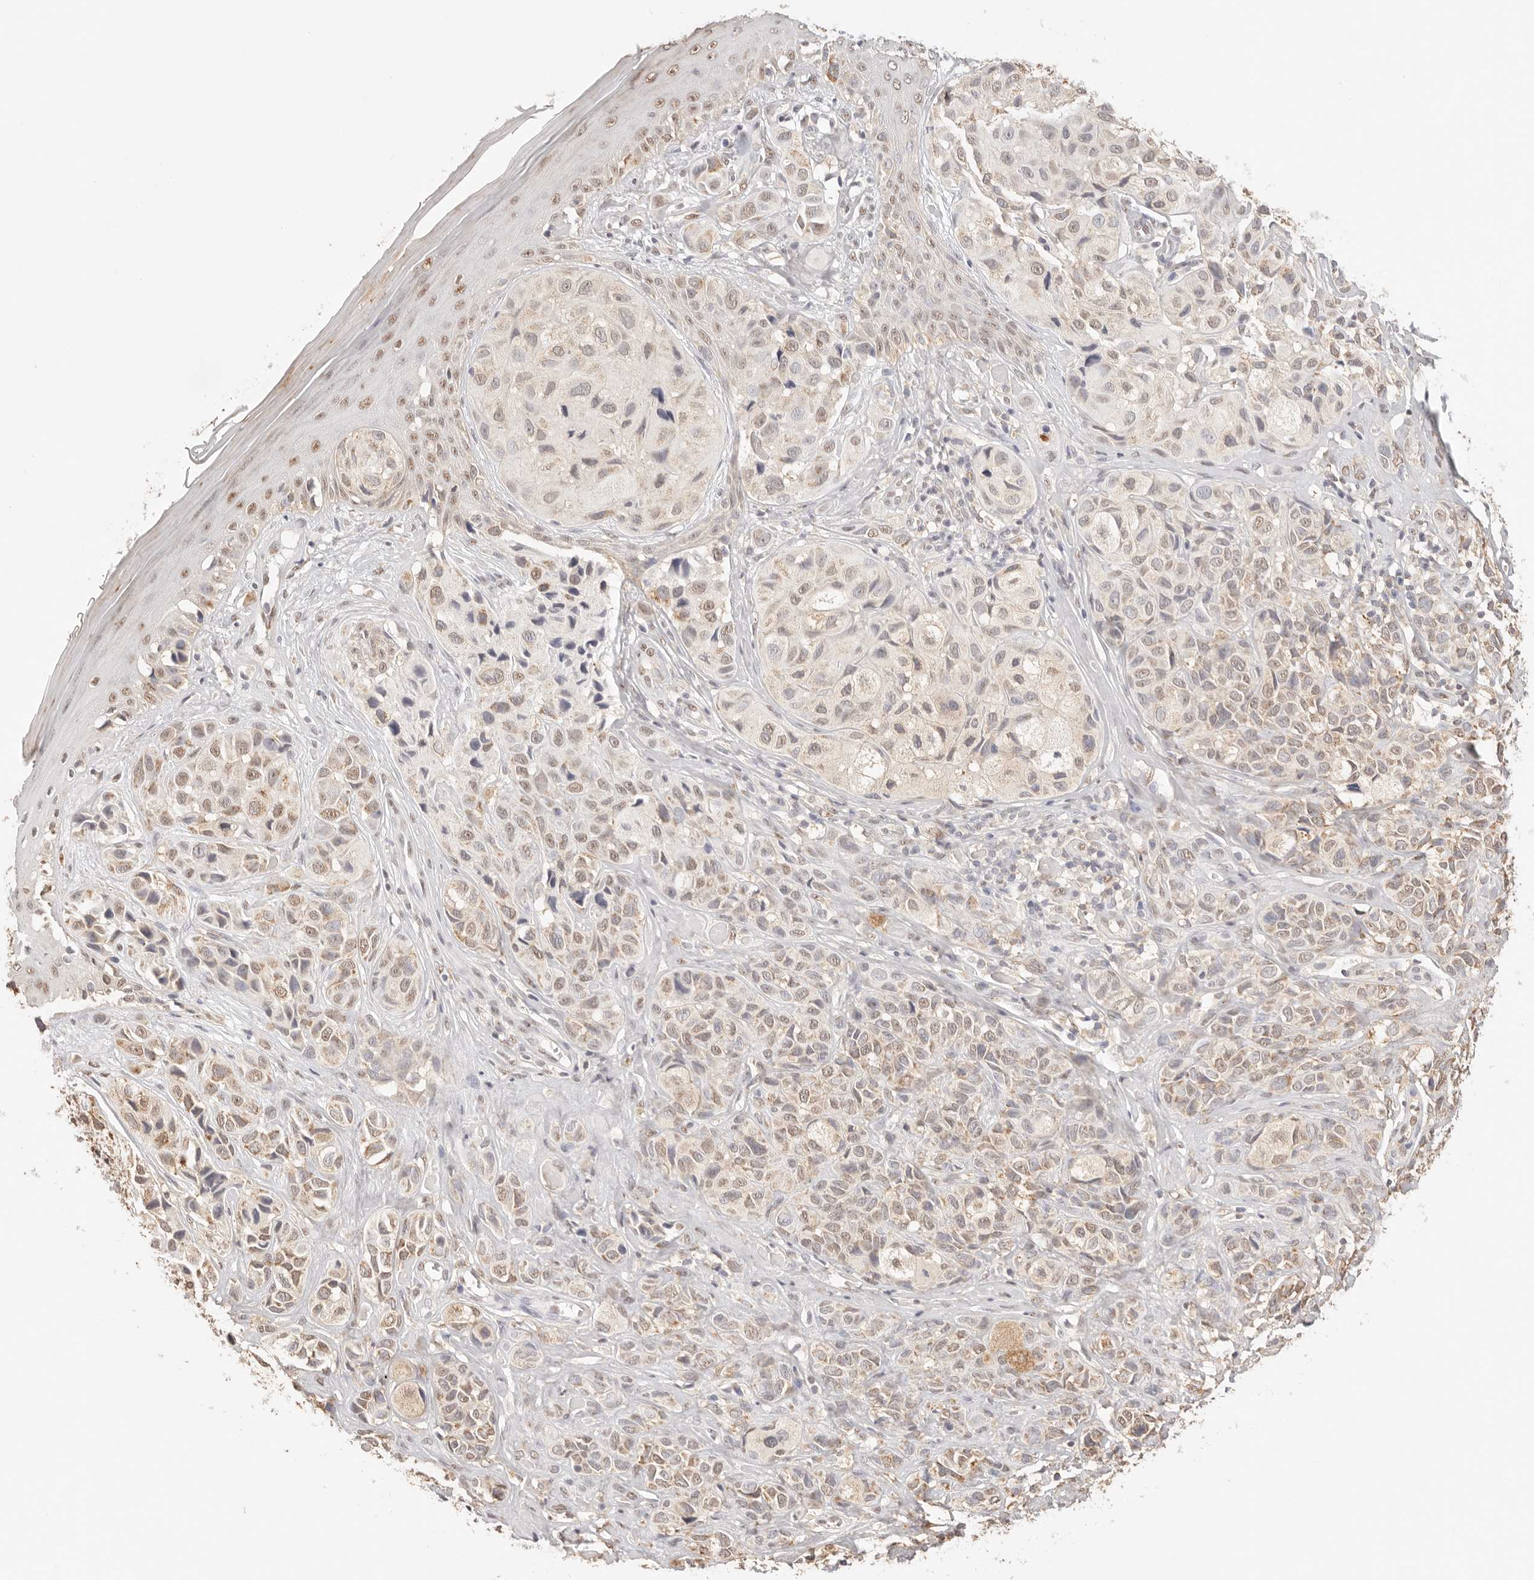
{"staining": {"intensity": "weak", "quantity": "25%-75%", "location": "cytoplasmic/membranous,nuclear"}, "tissue": "melanoma", "cell_type": "Tumor cells", "image_type": "cancer", "snomed": [{"axis": "morphology", "description": "Malignant melanoma, NOS"}, {"axis": "topography", "description": "Skin"}], "caption": "Human melanoma stained with a brown dye shows weak cytoplasmic/membranous and nuclear positive staining in about 25%-75% of tumor cells.", "gene": "IL1R2", "patient": {"sex": "female", "age": 58}}